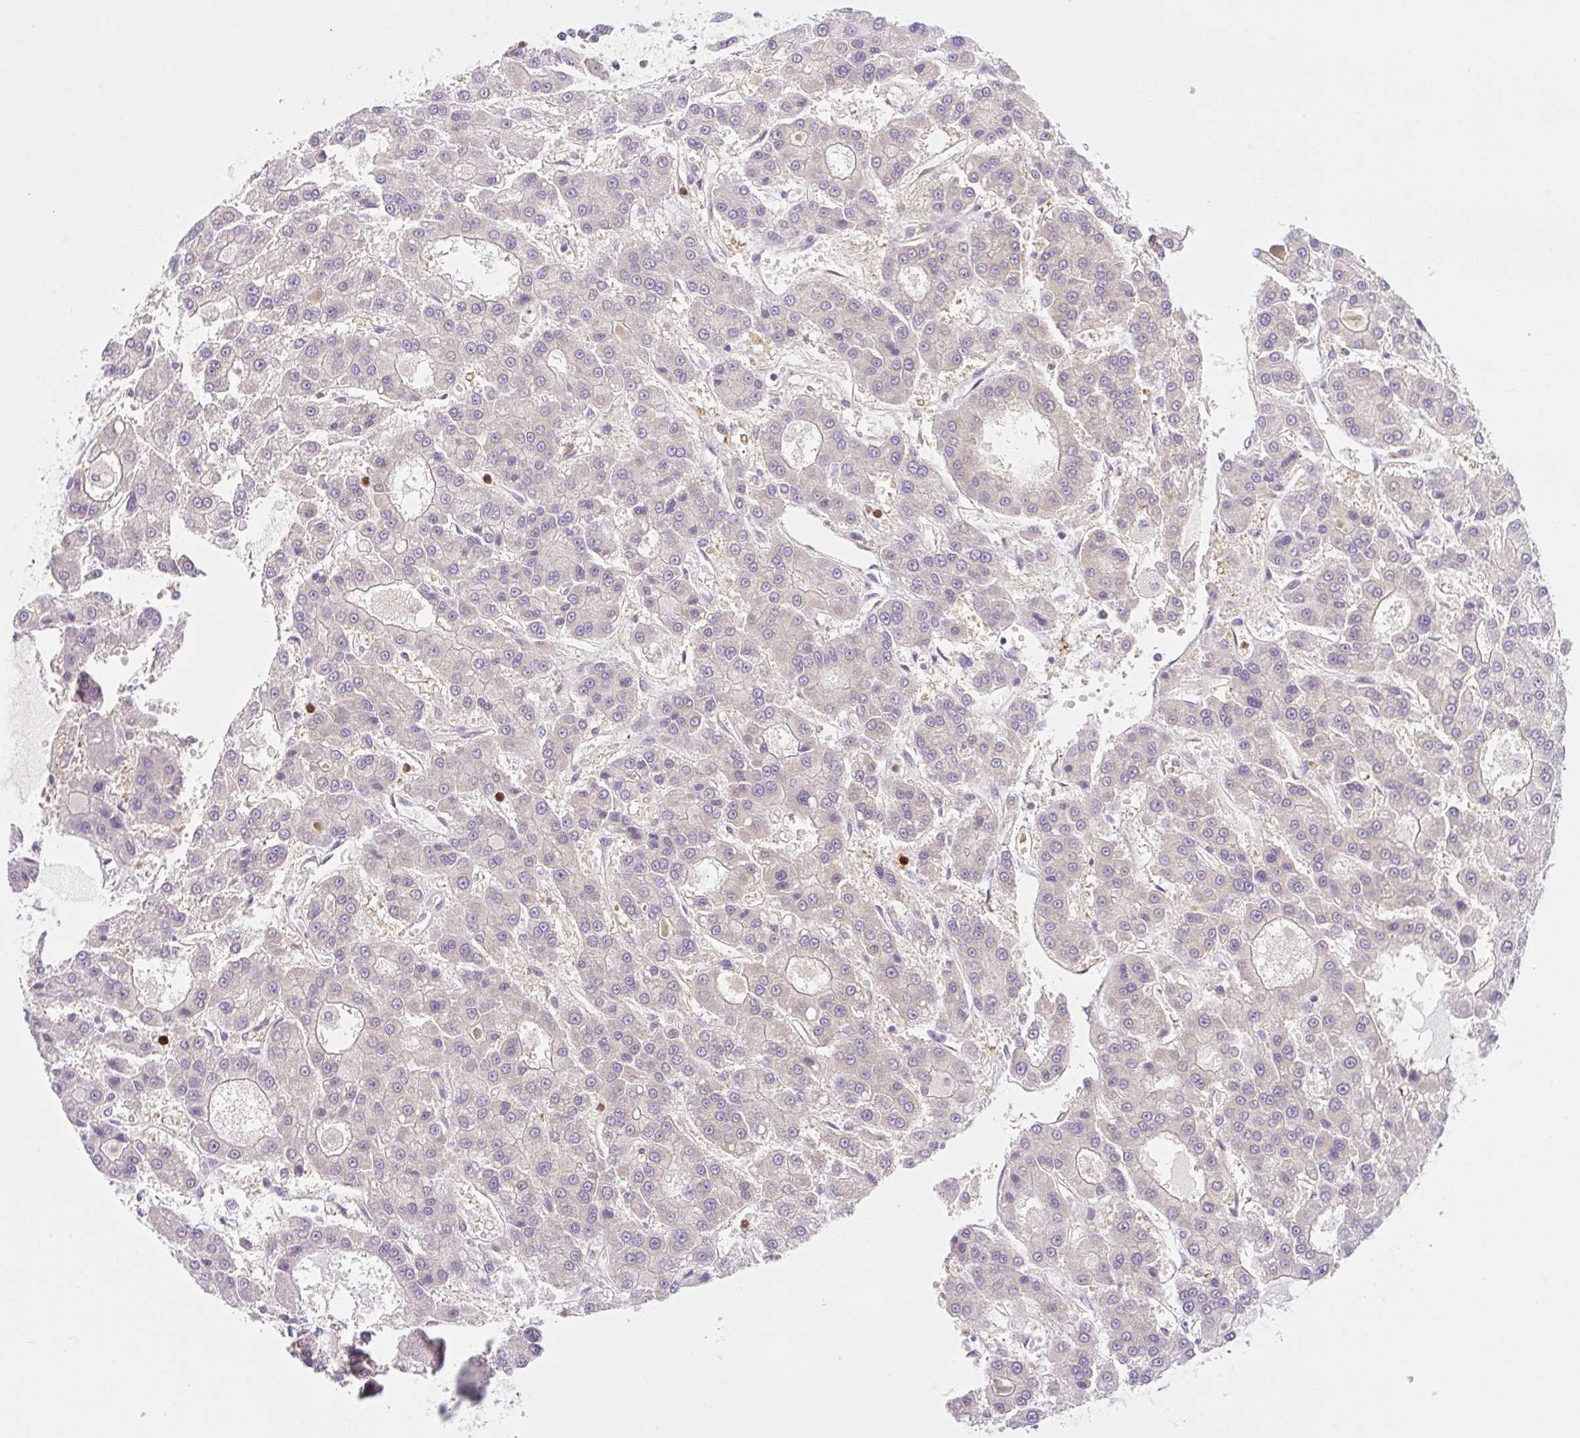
{"staining": {"intensity": "weak", "quantity": "<25%", "location": "cytoplasmic/membranous"}, "tissue": "liver cancer", "cell_type": "Tumor cells", "image_type": "cancer", "snomed": [{"axis": "morphology", "description": "Carcinoma, Hepatocellular, NOS"}, {"axis": "topography", "description": "Liver"}], "caption": "Image shows no protein positivity in tumor cells of liver hepatocellular carcinoma tissue. (DAB (3,3'-diaminobenzidine) immunohistochemistry with hematoxylin counter stain).", "gene": "OMA1", "patient": {"sex": "male", "age": 70}}